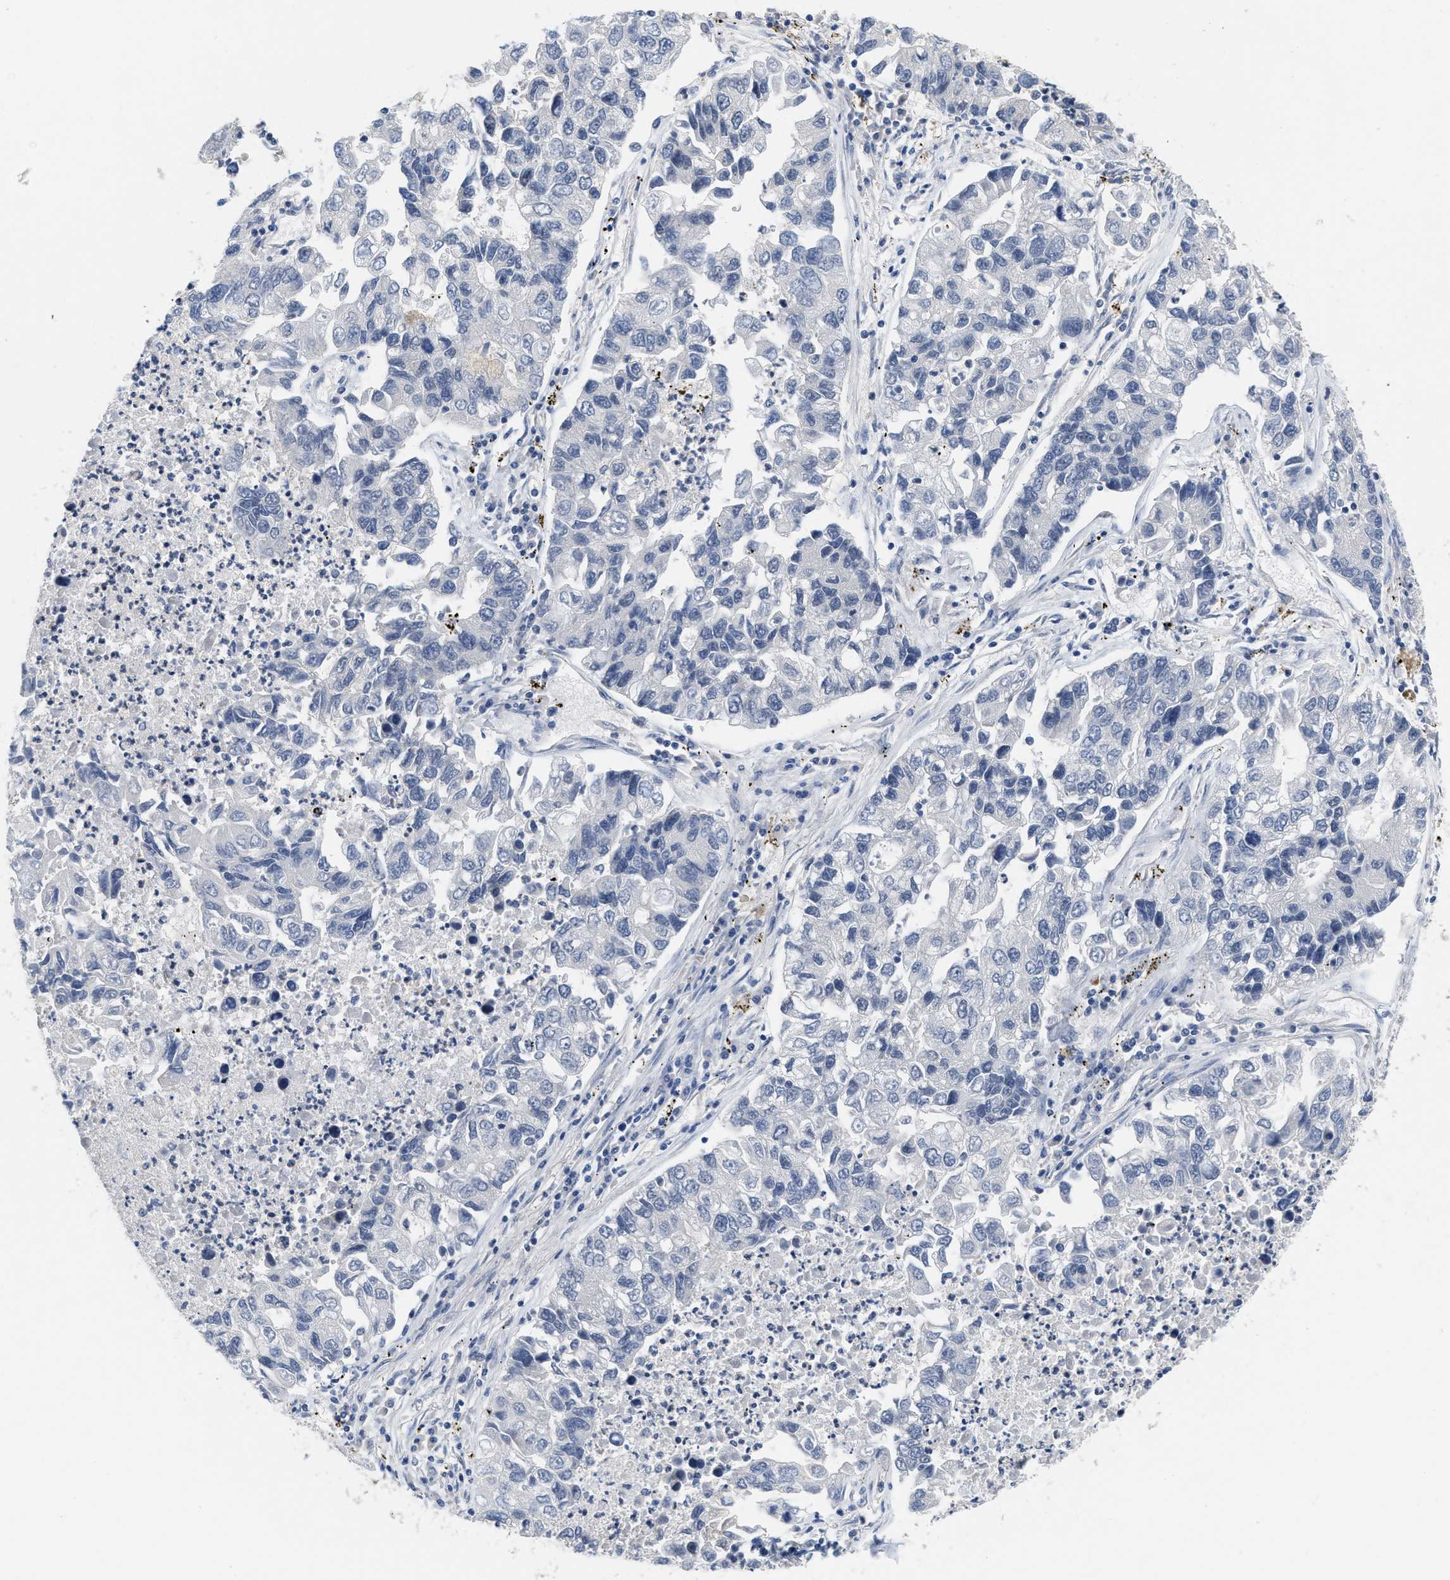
{"staining": {"intensity": "negative", "quantity": "none", "location": "none"}, "tissue": "lung cancer", "cell_type": "Tumor cells", "image_type": "cancer", "snomed": [{"axis": "morphology", "description": "Adenocarcinoma, NOS"}, {"axis": "topography", "description": "Lung"}], "caption": "Immunohistochemistry of adenocarcinoma (lung) demonstrates no expression in tumor cells.", "gene": "HIF1A", "patient": {"sex": "female", "age": 51}}